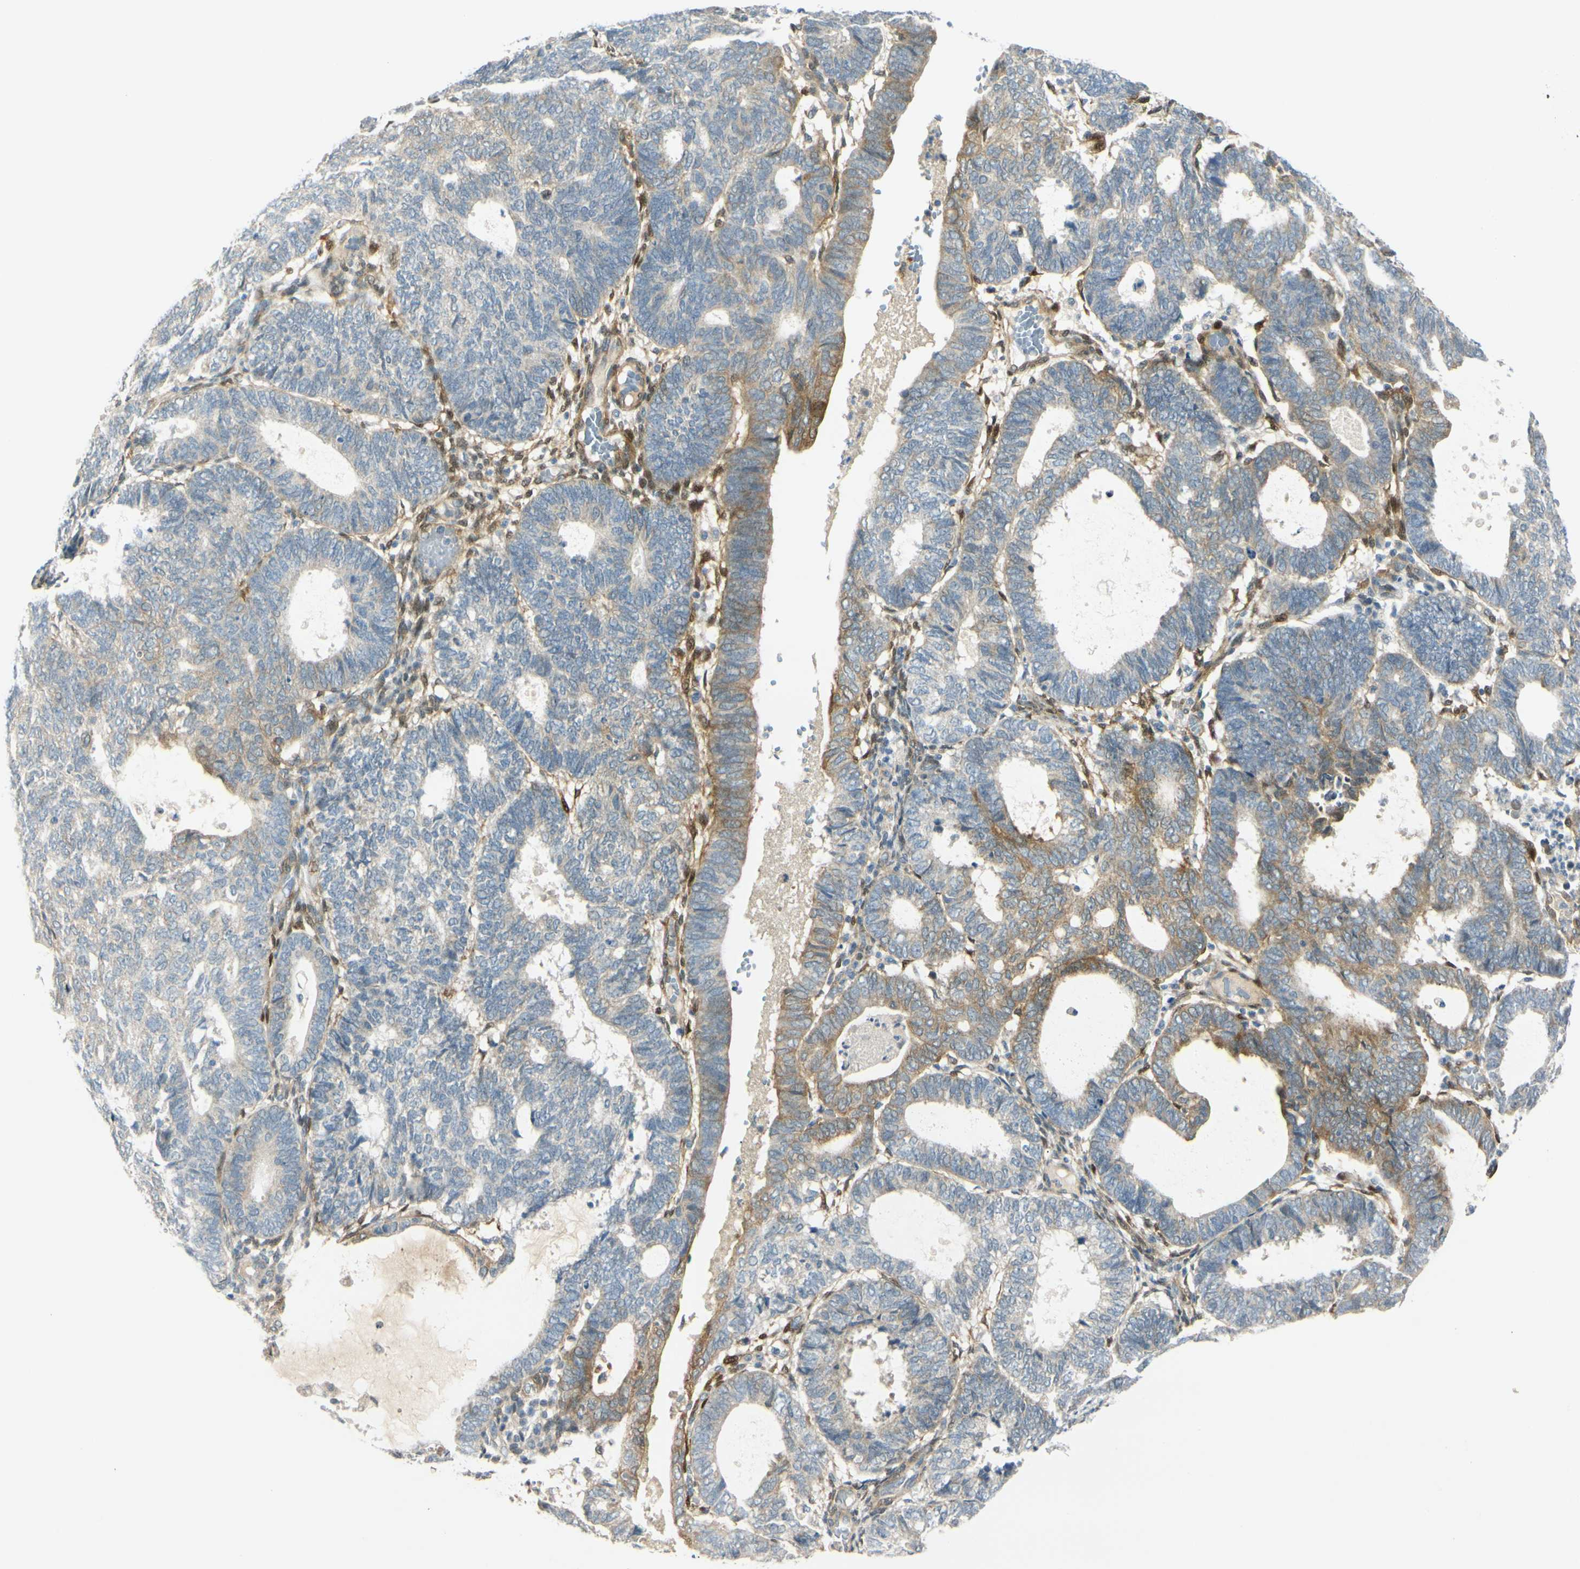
{"staining": {"intensity": "negative", "quantity": "none", "location": "none"}, "tissue": "endometrial cancer", "cell_type": "Tumor cells", "image_type": "cancer", "snomed": [{"axis": "morphology", "description": "Adenocarcinoma, NOS"}, {"axis": "topography", "description": "Uterus"}], "caption": "DAB immunohistochemical staining of human endometrial adenocarcinoma exhibits no significant staining in tumor cells. (DAB immunohistochemistry (IHC) visualized using brightfield microscopy, high magnification).", "gene": "FHL2", "patient": {"sex": "female", "age": 60}}